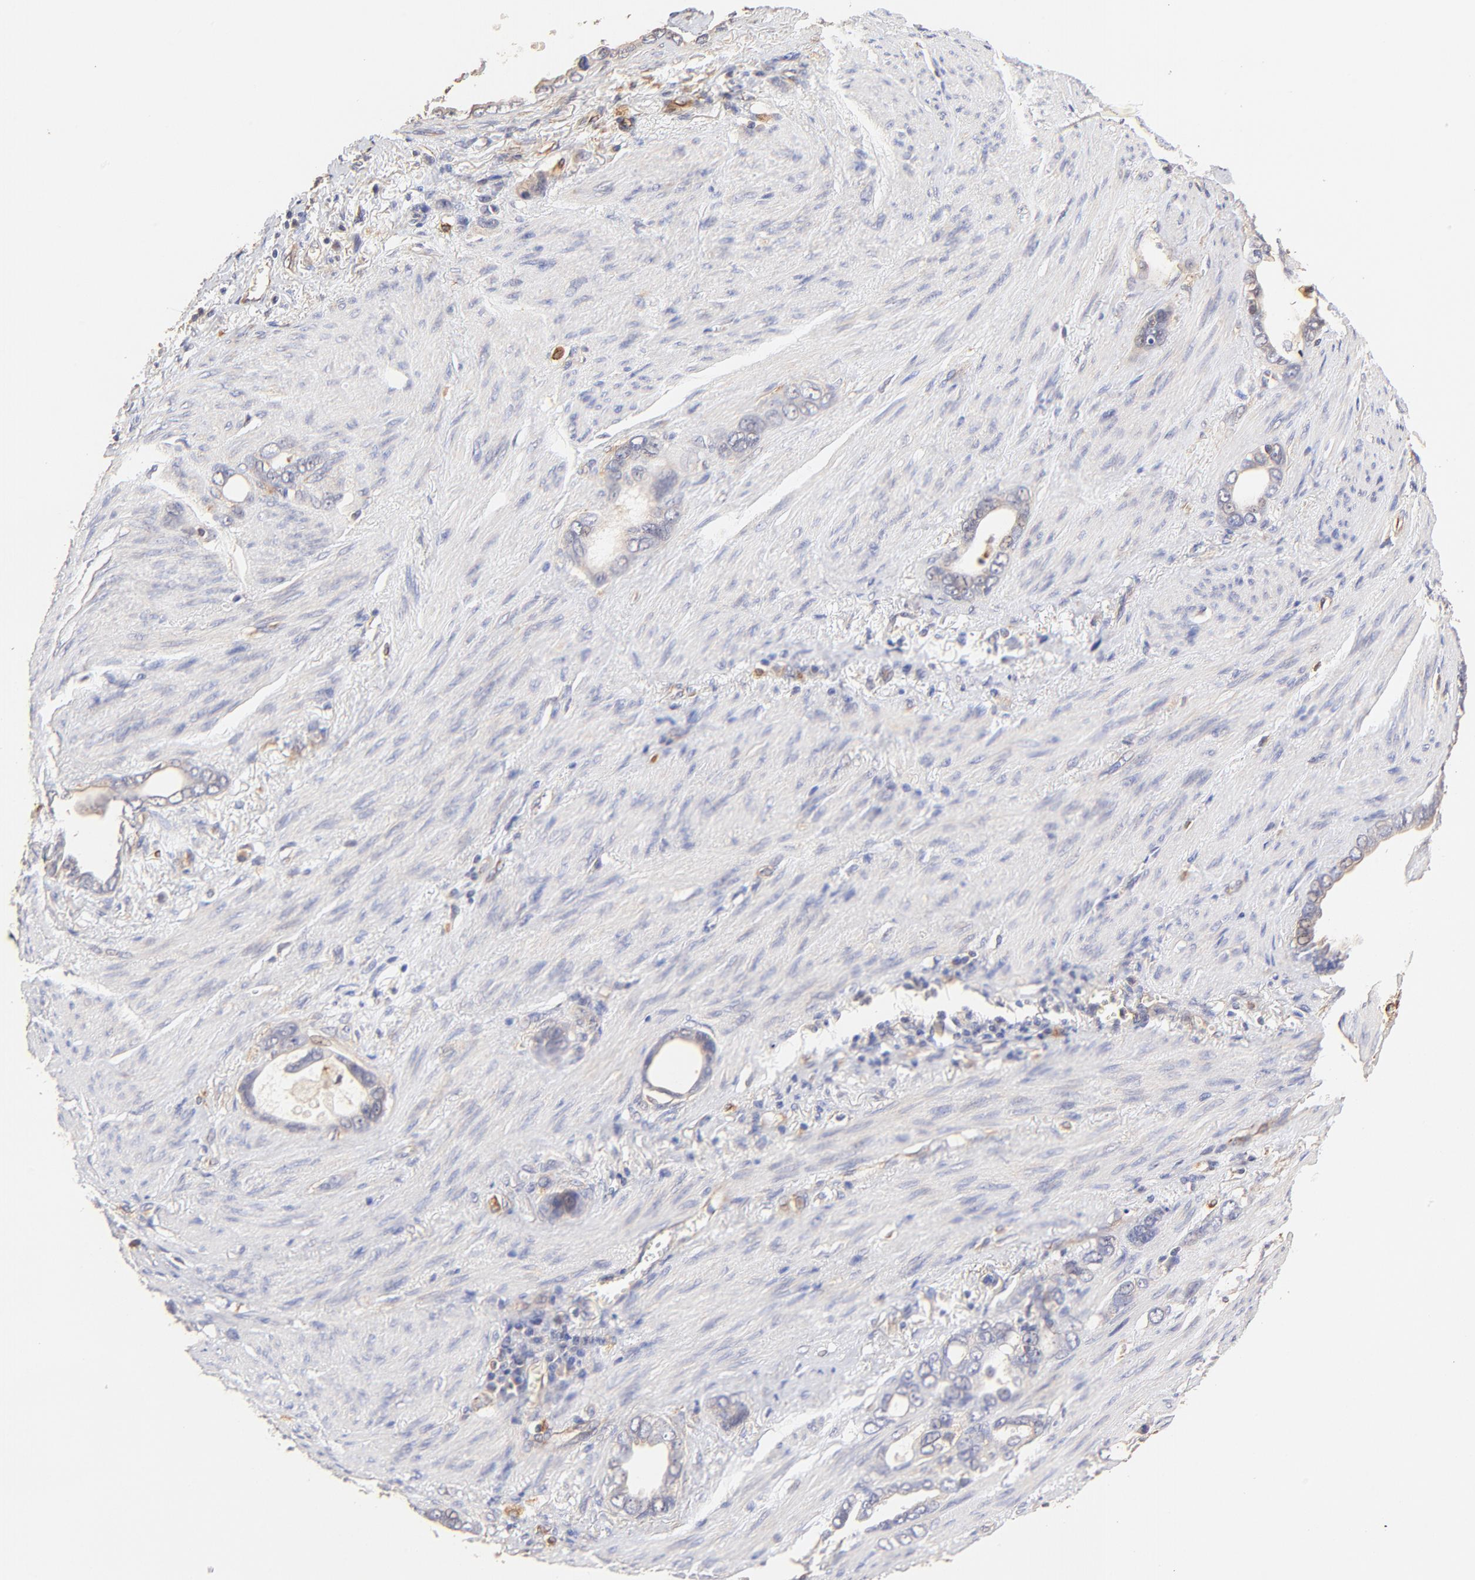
{"staining": {"intensity": "weak", "quantity": ">75%", "location": "cytoplasmic/membranous"}, "tissue": "stomach cancer", "cell_type": "Tumor cells", "image_type": "cancer", "snomed": [{"axis": "morphology", "description": "Adenocarcinoma, NOS"}, {"axis": "topography", "description": "Stomach"}], "caption": "A high-resolution histopathology image shows immunohistochemistry staining of stomach cancer, which shows weak cytoplasmic/membranous staining in approximately >75% of tumor cells. The staining was performed using DAB (3,3'-diaminobenzidine) to visualize the protein expression in brown, while the nuclei were stained in blue with hematoxylin (Magnification: 20x).", "gene": "TNFAIP3", "patient": {"sex": "male", "age": 78}}